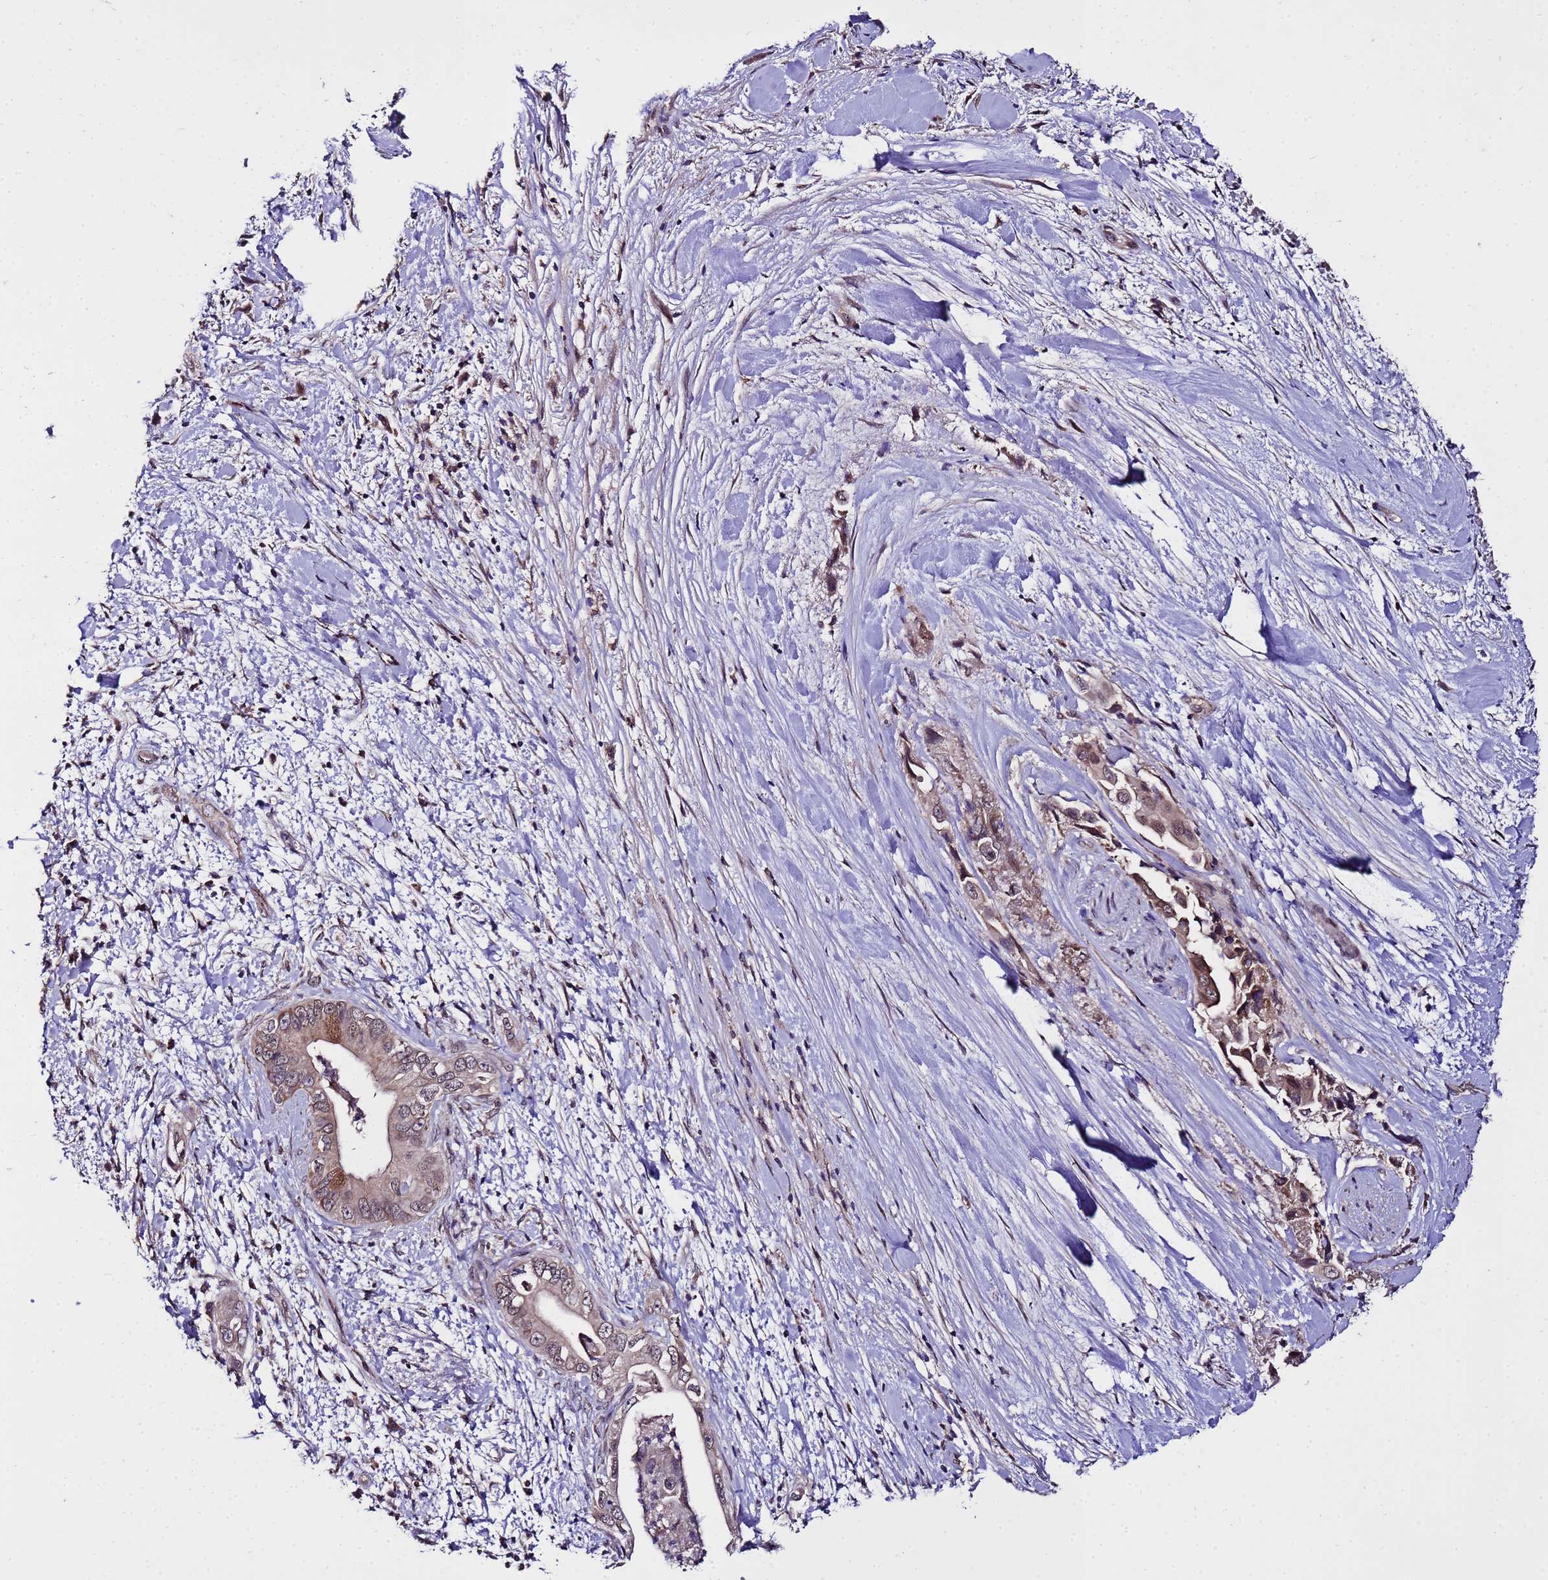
{"staining": {"intensity": "moderate", "quantity": ">75%", "location": "cytoplasmic/membranous,nuclear"}, "tissue": "pancreatic cancer", "cell_type": "Tumor cells", "image_type": "cancer", "snomed": [{"axis": "morphology", "description": "Adenocarcinoma, NOS"}, {"axis": "topography", "description": "Pancreas"}], "caption": "IHC of adenocarcinoma (pancreatic) displays medium levels of moderate cytoplasmic/membranous and nuclear expression in about >75% of tumor cells.", "gene": "ZNF329", "patient": {"sex": "female", "age": 78}}